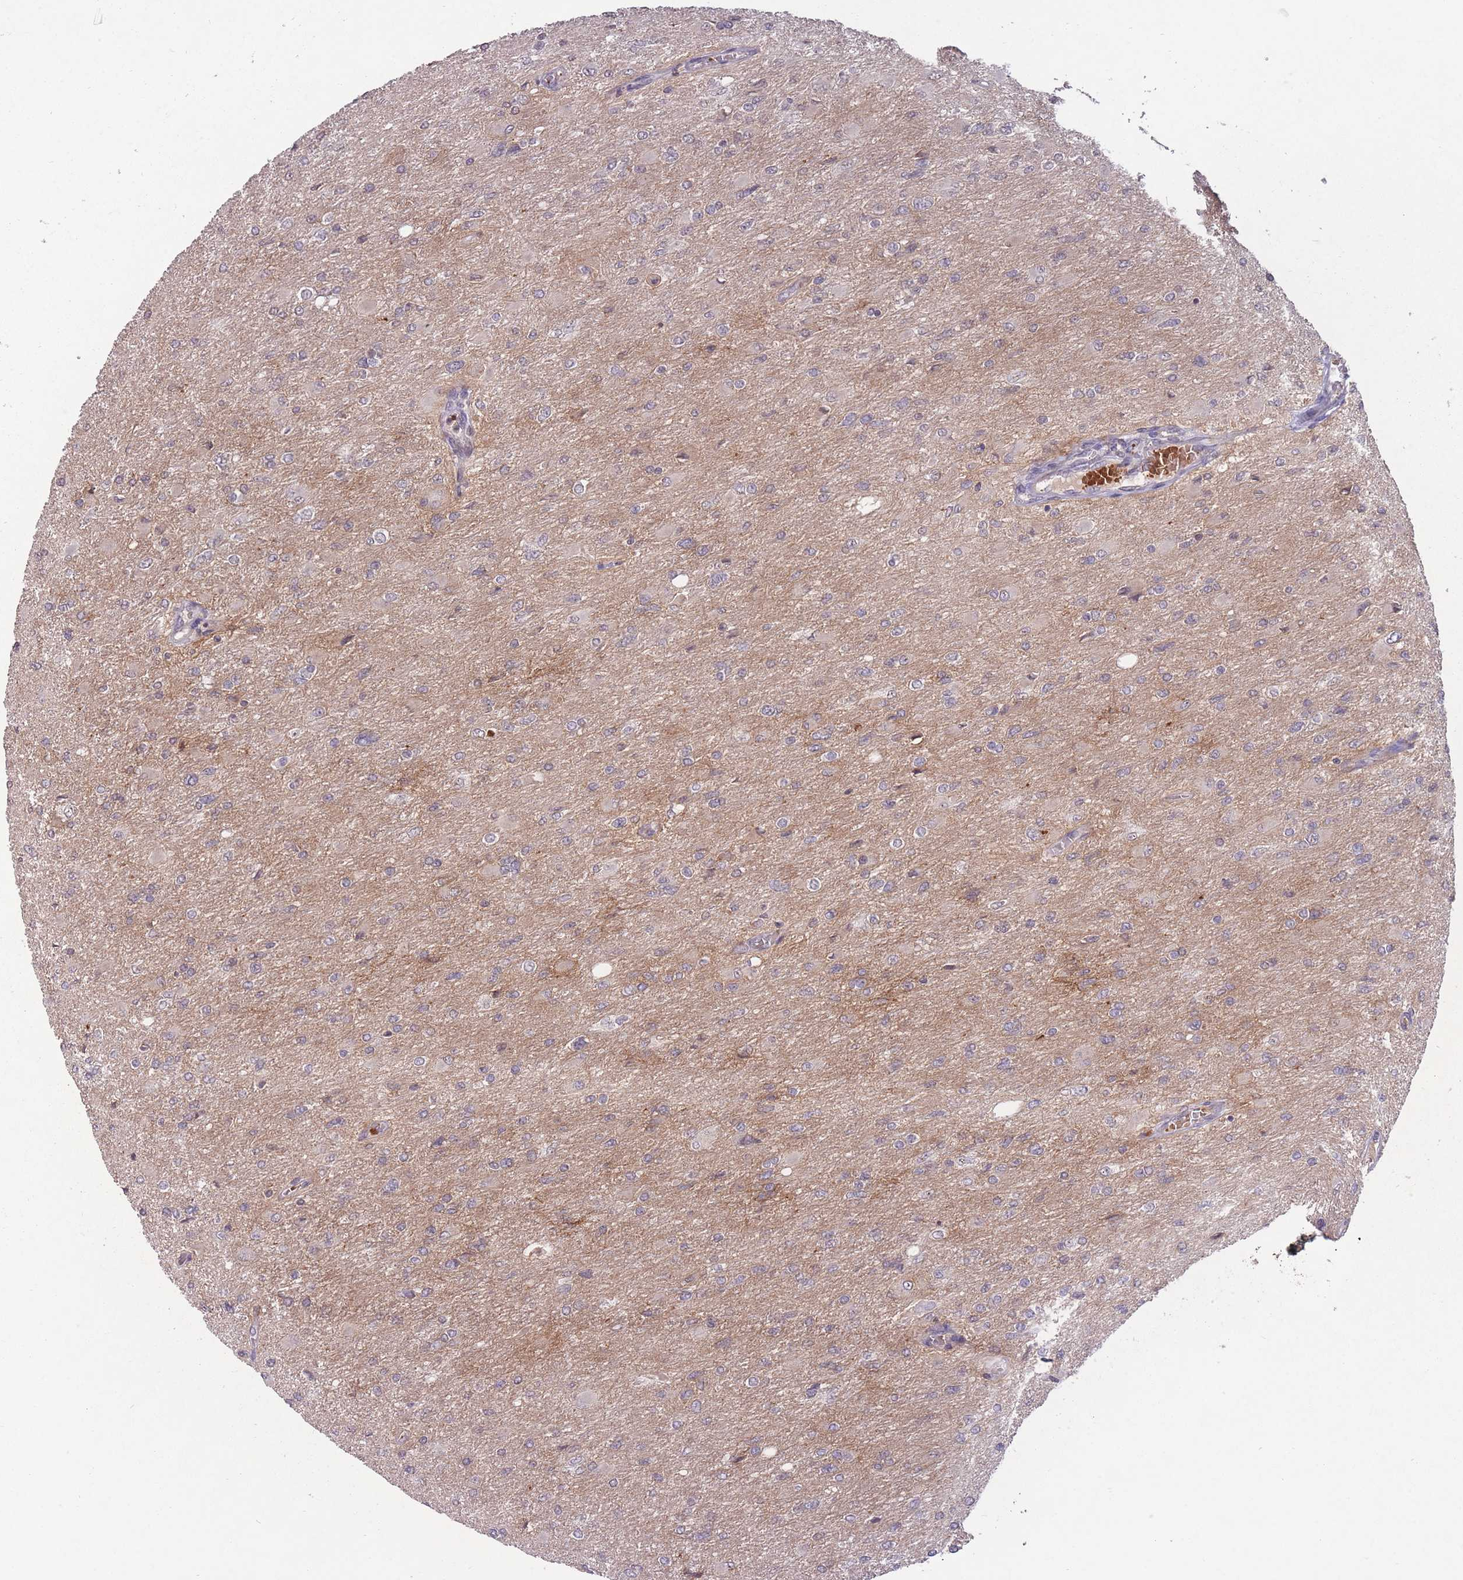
{"staining": {"intensity": "negative", "quantity": "none", "location": "none"}, "tissue": "glioma", "cell_type": "Tumor cells", "image_type": "cancer", "snomed": [{"axis": "morphology", "description": "Glioma, malignant, High grade"}, {"axis": "topography", "description": "Cerebral cortex"}], "caption": "Image shows no significant protein expression in tumor cells of high-grade glioma (malignant).", "gene": "ADCYAP1R1", "patient": {"sex": "female", "age": 36}}